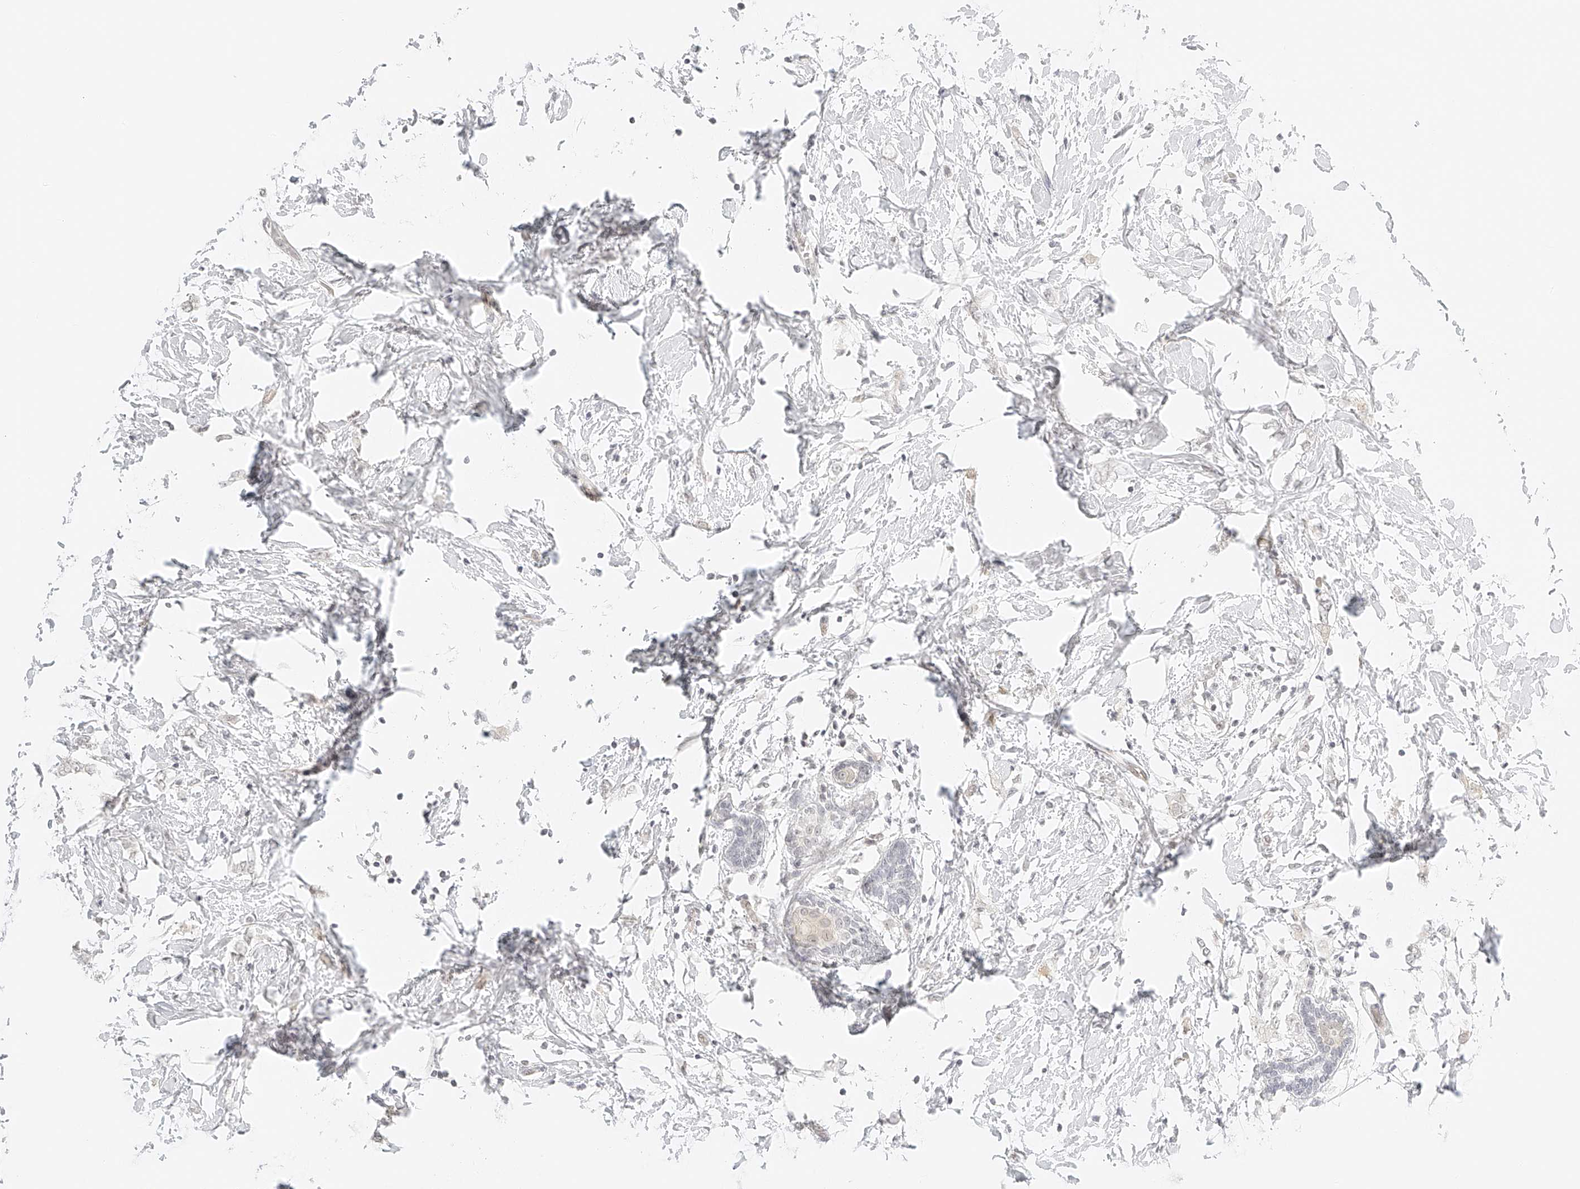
{"staining": {"intensity": "negative", "quantity": "none", "location": "none"}, "tissue": "breast cancer", "cell_type": "Tumor cells", "image_type": "cancer", "snomed": [{"axis": "morphology", "description": "Normal tissue, NOS"}, {"axis": "morphology", "description": "Lobular carcinoma"}, {"axis": "topography", "description": "Breast"}], "caption": "Tumor cells are negative for protein expression in human breast cancer.", "gene": "ZFP69", "patient": {"sex": "female", "age": 47}}